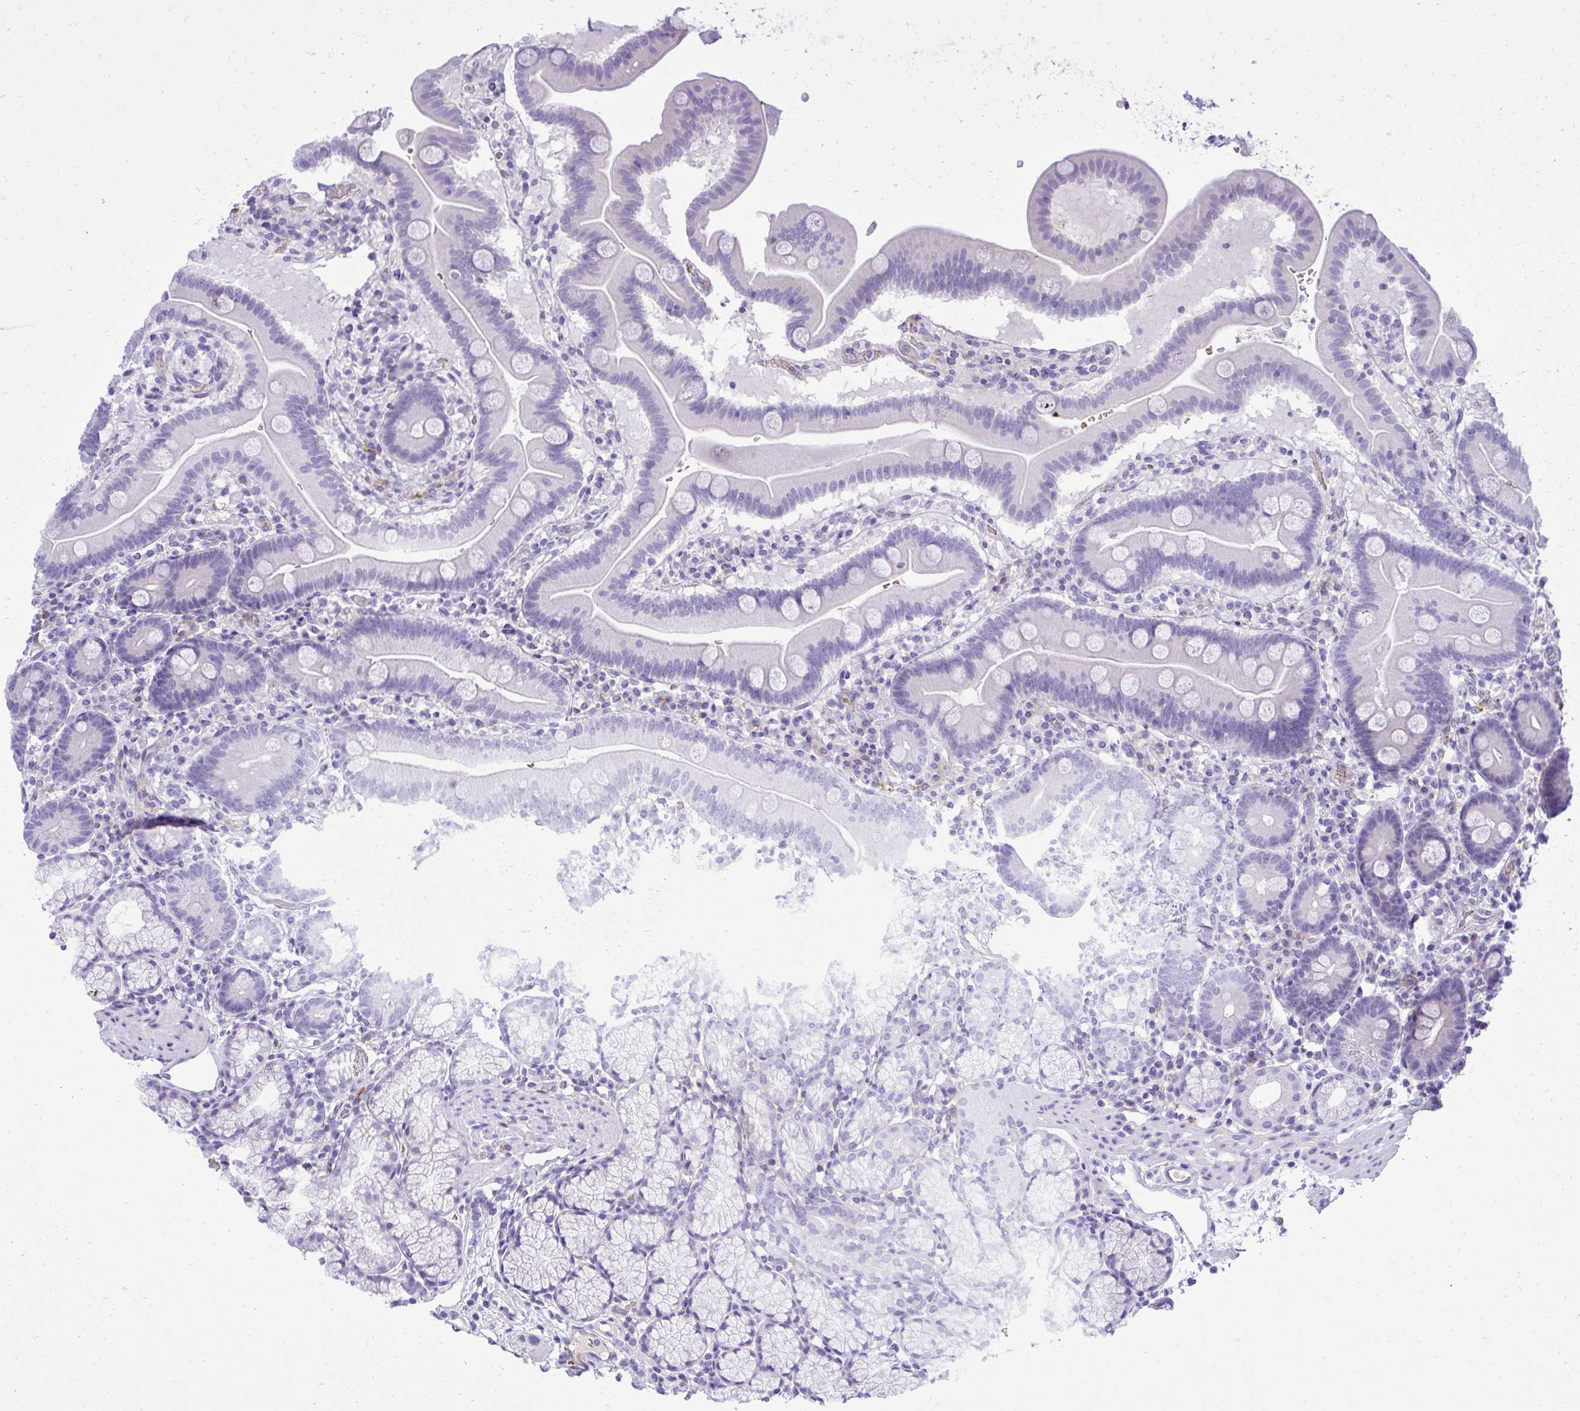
{"staining": {"intensity": "negative", "quantity": "none", "location": "none"}, "tissue": "duodenum", "cell_type": "Glandular cells", "image_type": "normal", "snomed": [{"axis": "morphology", "description": "Normal tissue, NOS"}, {"axis": "topography", "description": "Duodenum"}], "caption": "An immunohistochemistry (IHC) photomicrograph of benign duodenum is shown. There is no staining in glandular cells of duodenum. (Immunohistochemistry, brightfield microscopy, high magnification).", "gene": "PITPNM3", "patient": {"sex": "male", "age": 59}}